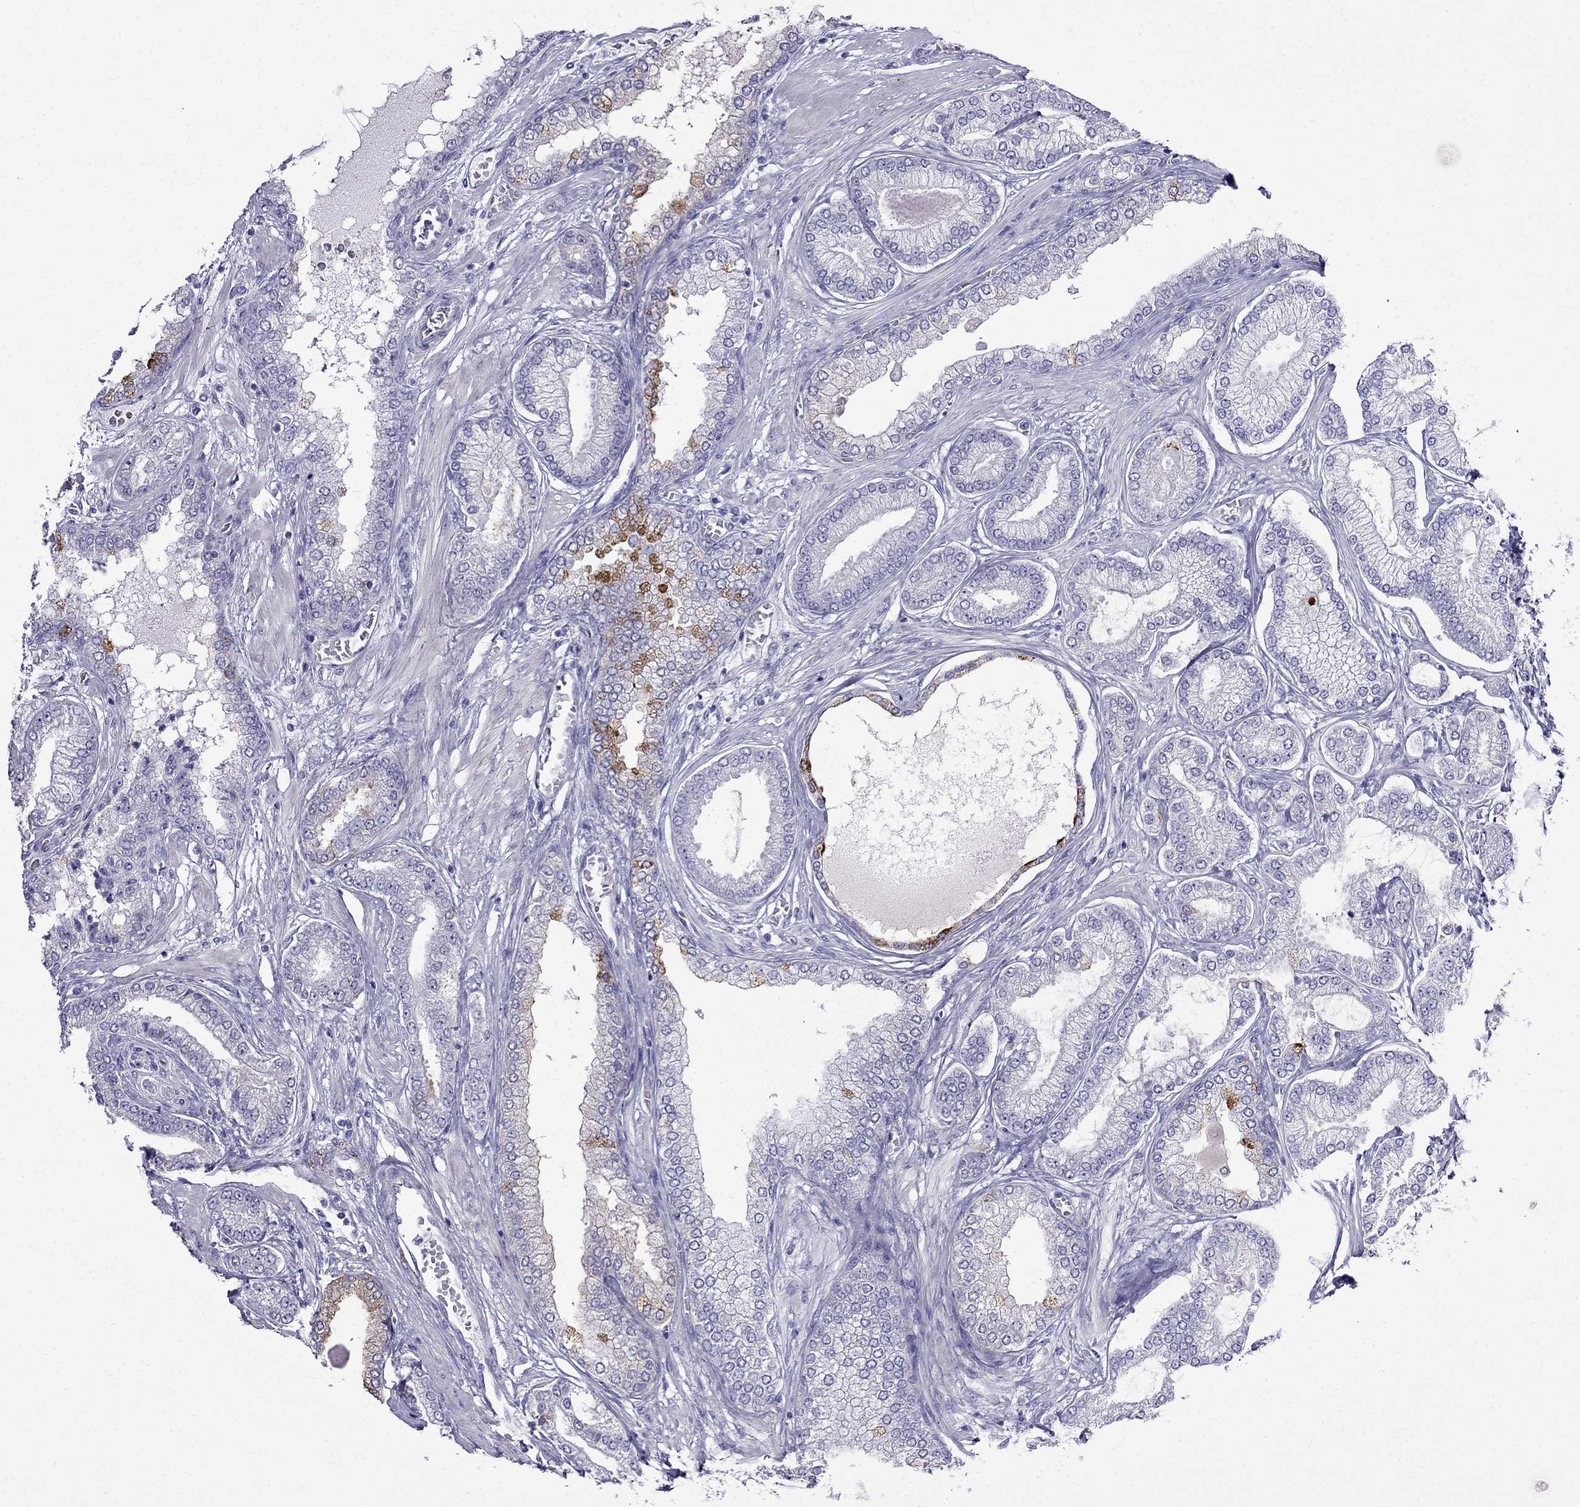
{"staining": {"intensity": "moderate", "quantity": "<25%", "location": "cytoplasmic/membranous"}, "tissue": "prostate cancer", "cell_type": "Tumor cells", "image_type": "cancer", "snomed": [{"axis": "morphology", "description": "Adenocarcinoma, Low grade"}, {"axis": "topography", "description": "Prostate"}], "caption": "A high-resolution photomicrograph shows IHC staining of low-grade adenocarcinoma (prostate), which demonstrates moderate cytoplasmic/membranous positivity in approximately <25% of tumor cells.", "gene": "MGP", "patient": {"sex": "male", "age": 57}}